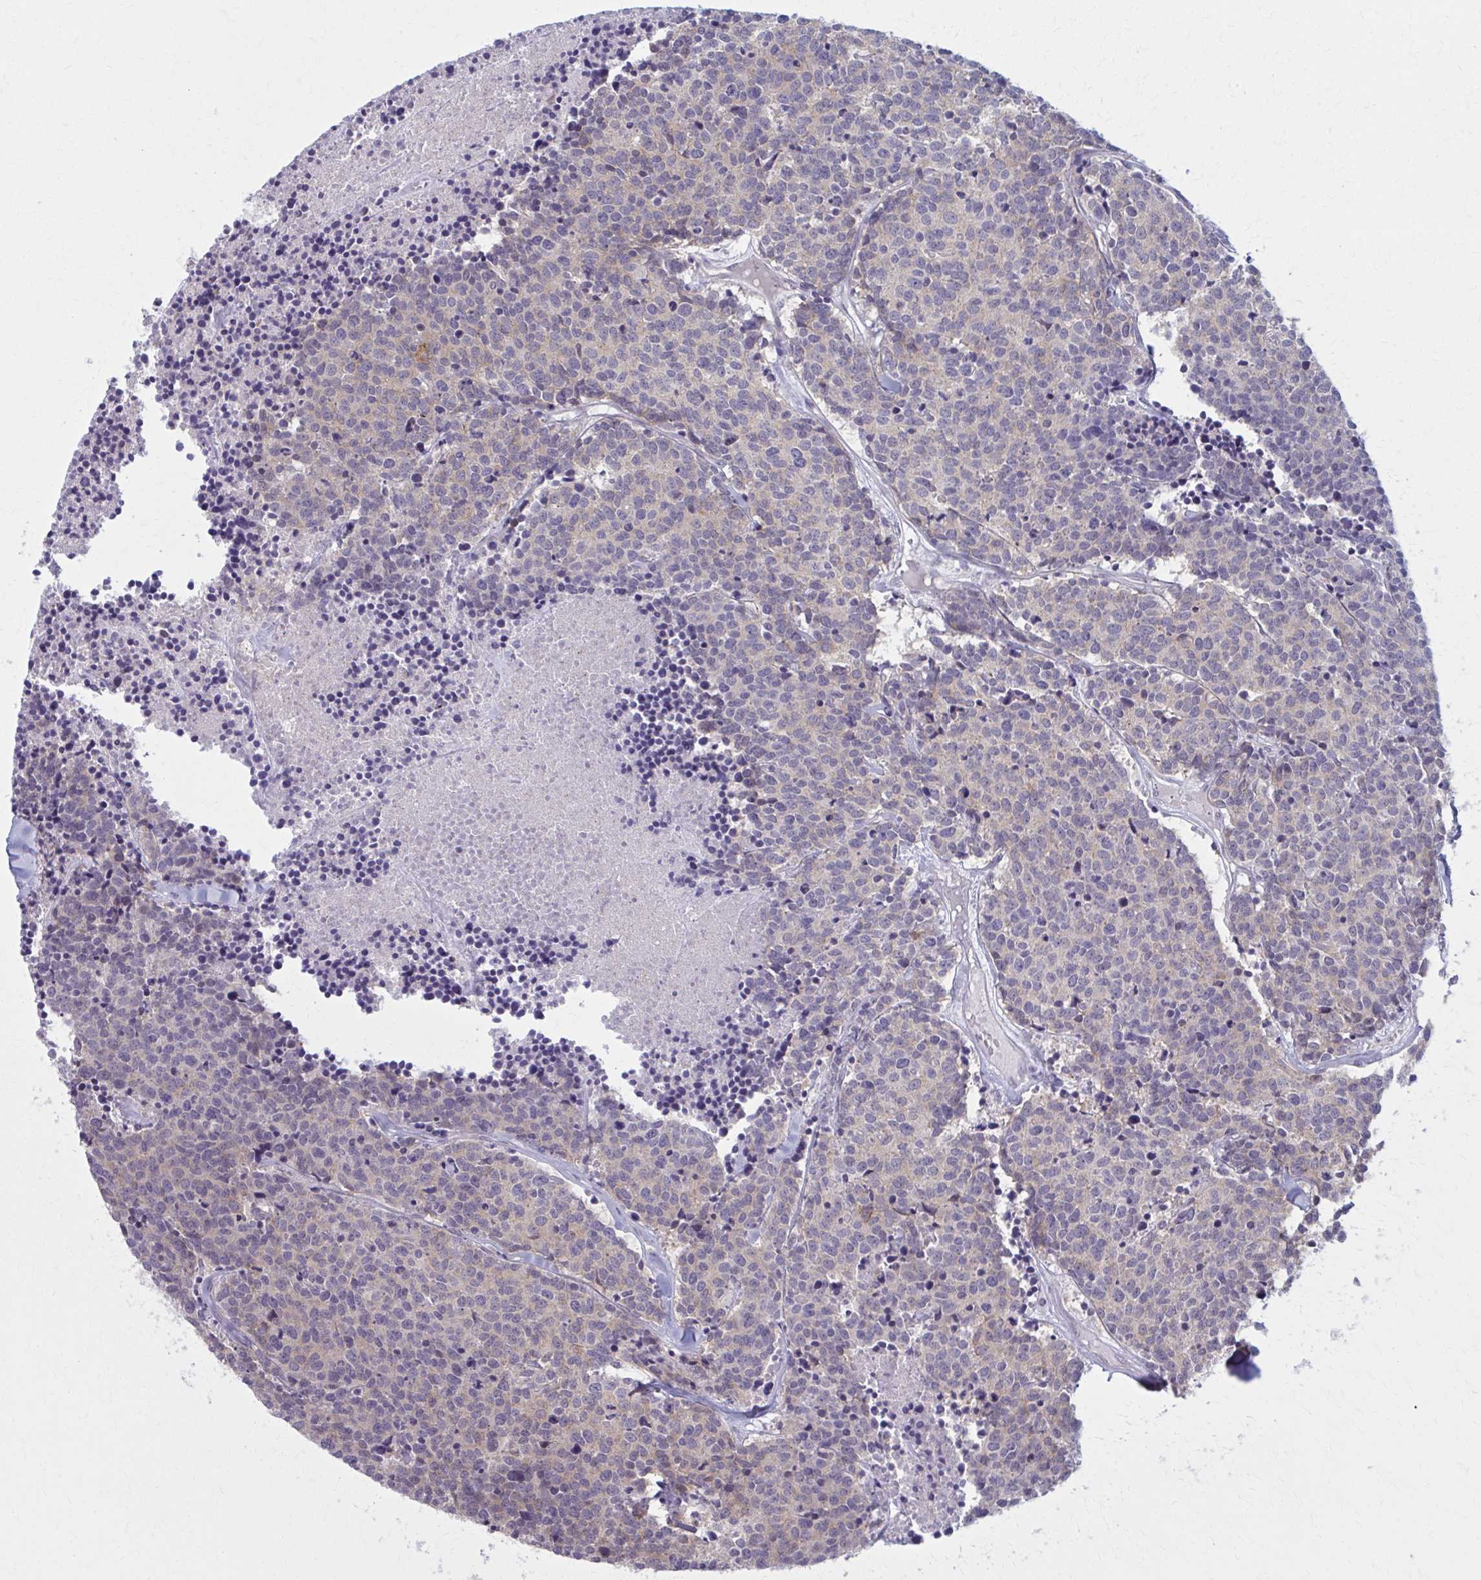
{"staining": {"intensity": "weak", "quantity": "25%-75%", "location": "cytoplasmic/membranous"}, "tissue": "carcinoid", "cell_type": "Tumor cells", "image_type": "cancer", "snomed": [{"axis": "morphology", "description": "Carcinoid, malignant, NOS"}, {"axis": "topography", "description": "Skin"}], "caption": "Human malignant carcinoid stained for a protein (brown) displays weak cytoplasmic/membranous positive expression in approximately 25%-75% of tumor cells.", "gene": "NUMBL", "patient": {"sex": "female", "age": 79}}